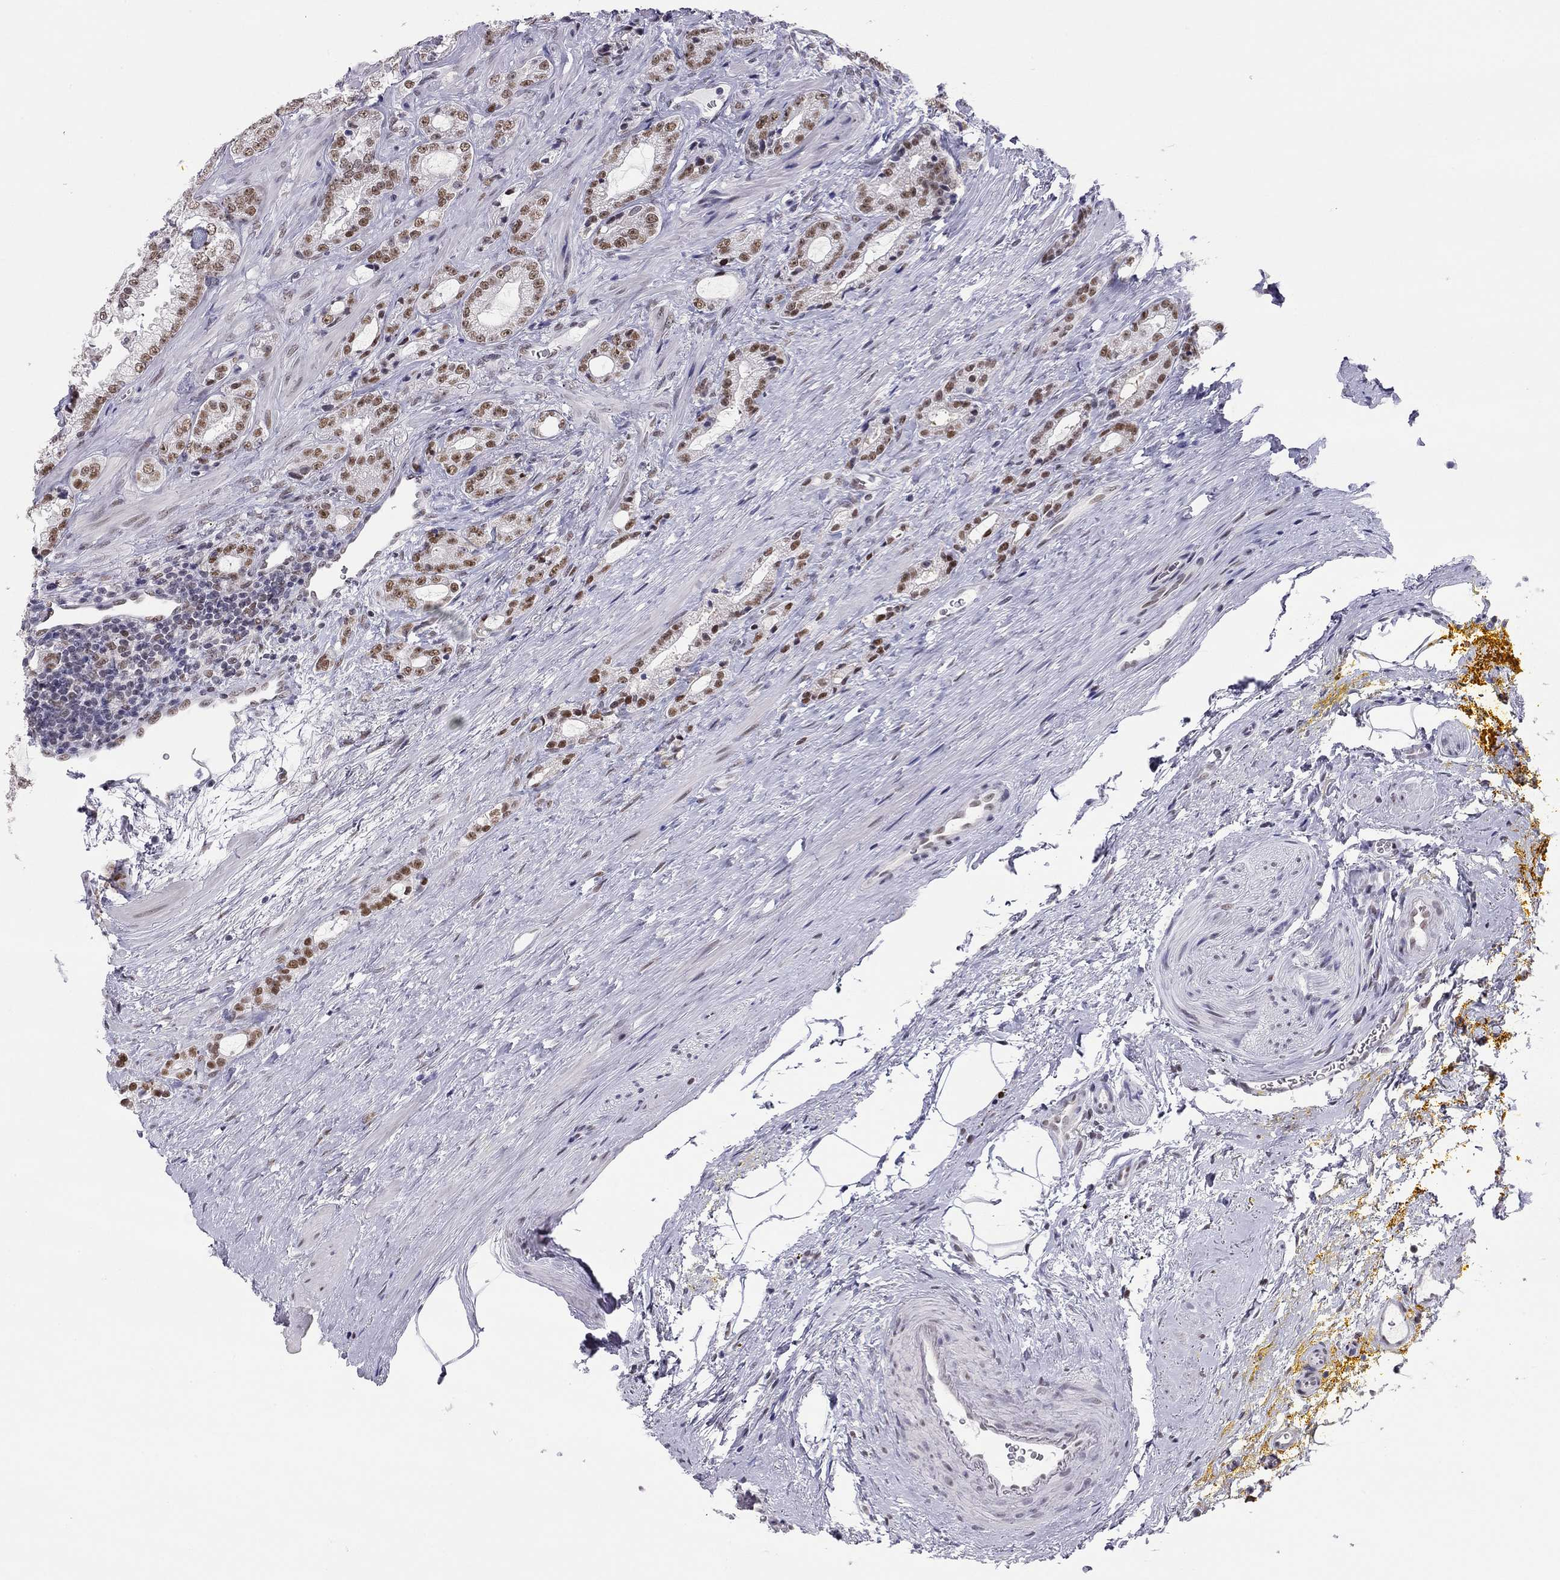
{"staining": {"intensity": "moderate", "quantity": ">75%", "location": "nuclear"}, "tissue": "prostate cancer", "cell_type": "Tumor cells", "image_type": "cancer", "snomed": [{"axis": "morphology", "description": "Adenocarcinoma, NOS"}, {"axis": "topography", "description": "Prostate"}], "caption": "Protein expression analysis of prostate cancer demonstrates moderate nuclear positivity in about >75% of tumor cells. Using DAB (3,3'-diaminobenzidine) (brown) and hematoxylin (blue) stains, captured at high magnification using brightfield microscopy.", "gene": "DOT1L", "patient": {"sex": "male", "age": 67}}